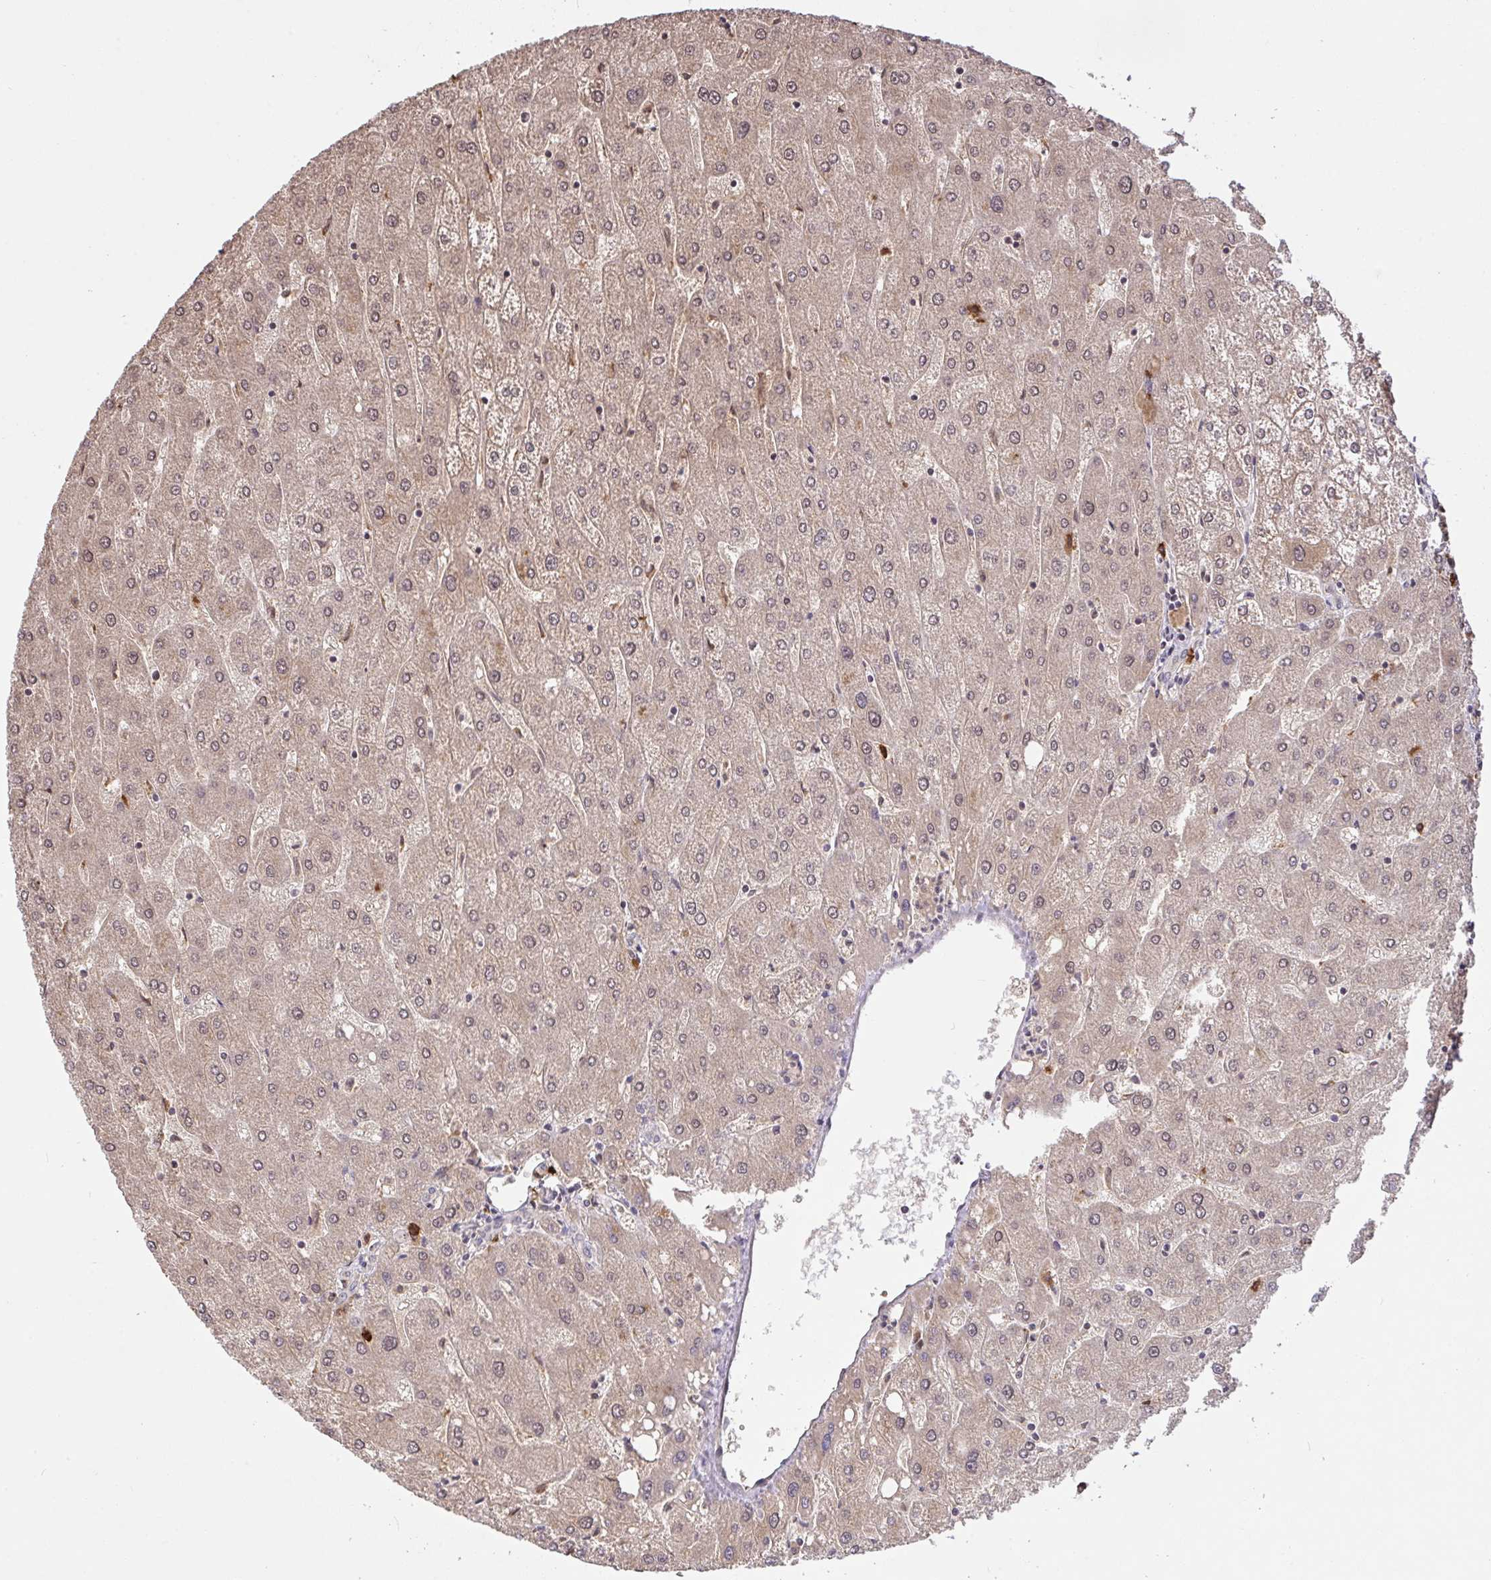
{"staining": {"intensity": "moderate", "quantity": "25%-75%", "location": "cytoplasmic/membranous"}, "tissue": "liver", "cell_type": "Cholangiocytes", "image_type": "normal", "snomed": [{"axis": "morphology", "description": "Normal tissue, NOS"}, {"axis": "topography", "description": "Liver"}], "caption": "Moderate cytoplasmic/membranous staining is identified in about 25%-75% of cholangiocytes in normal liver.", "gene": "FCER1A", "patient": {"sex": "male", "age": 67}}